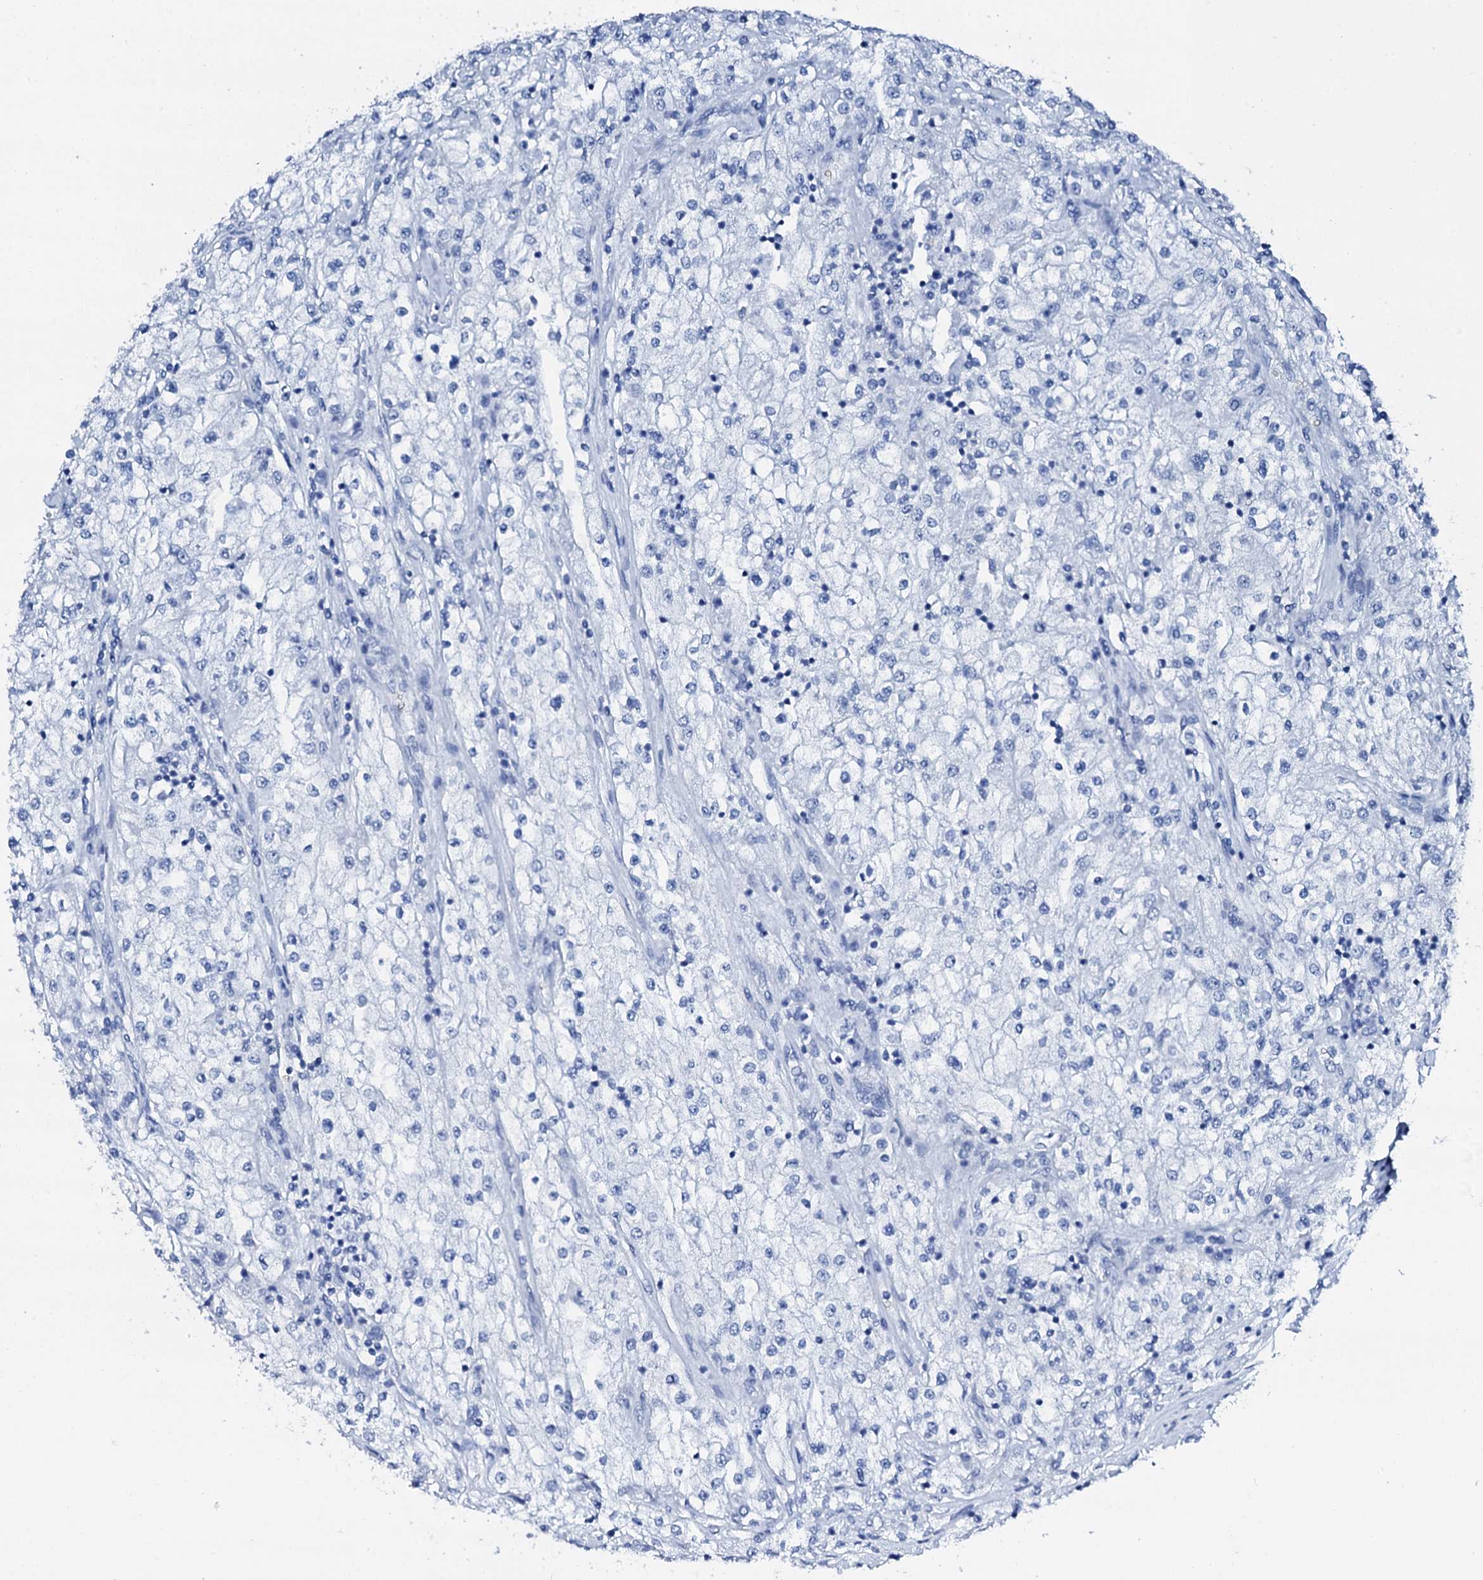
{"staining": {"intensity": "negative", "quantity": "none", "location": "none"}, "tissue": "renal cancer", "cell_type": "Tumor cells", "image_type": "cancer", "snomed": [{"axis": "morphology", "description": "Adenocarcinoma, NOS"}, {"axis": "topography", "description": "Kidney"}], "caption": "The image displays no staining of tumor cells in renal cancer. (DAB immunohistochemistry (IHC) visualized using brightfield microscopy, high magnification).", "gene": "PTH", "patient": {"sex": "female", "age": 52}}